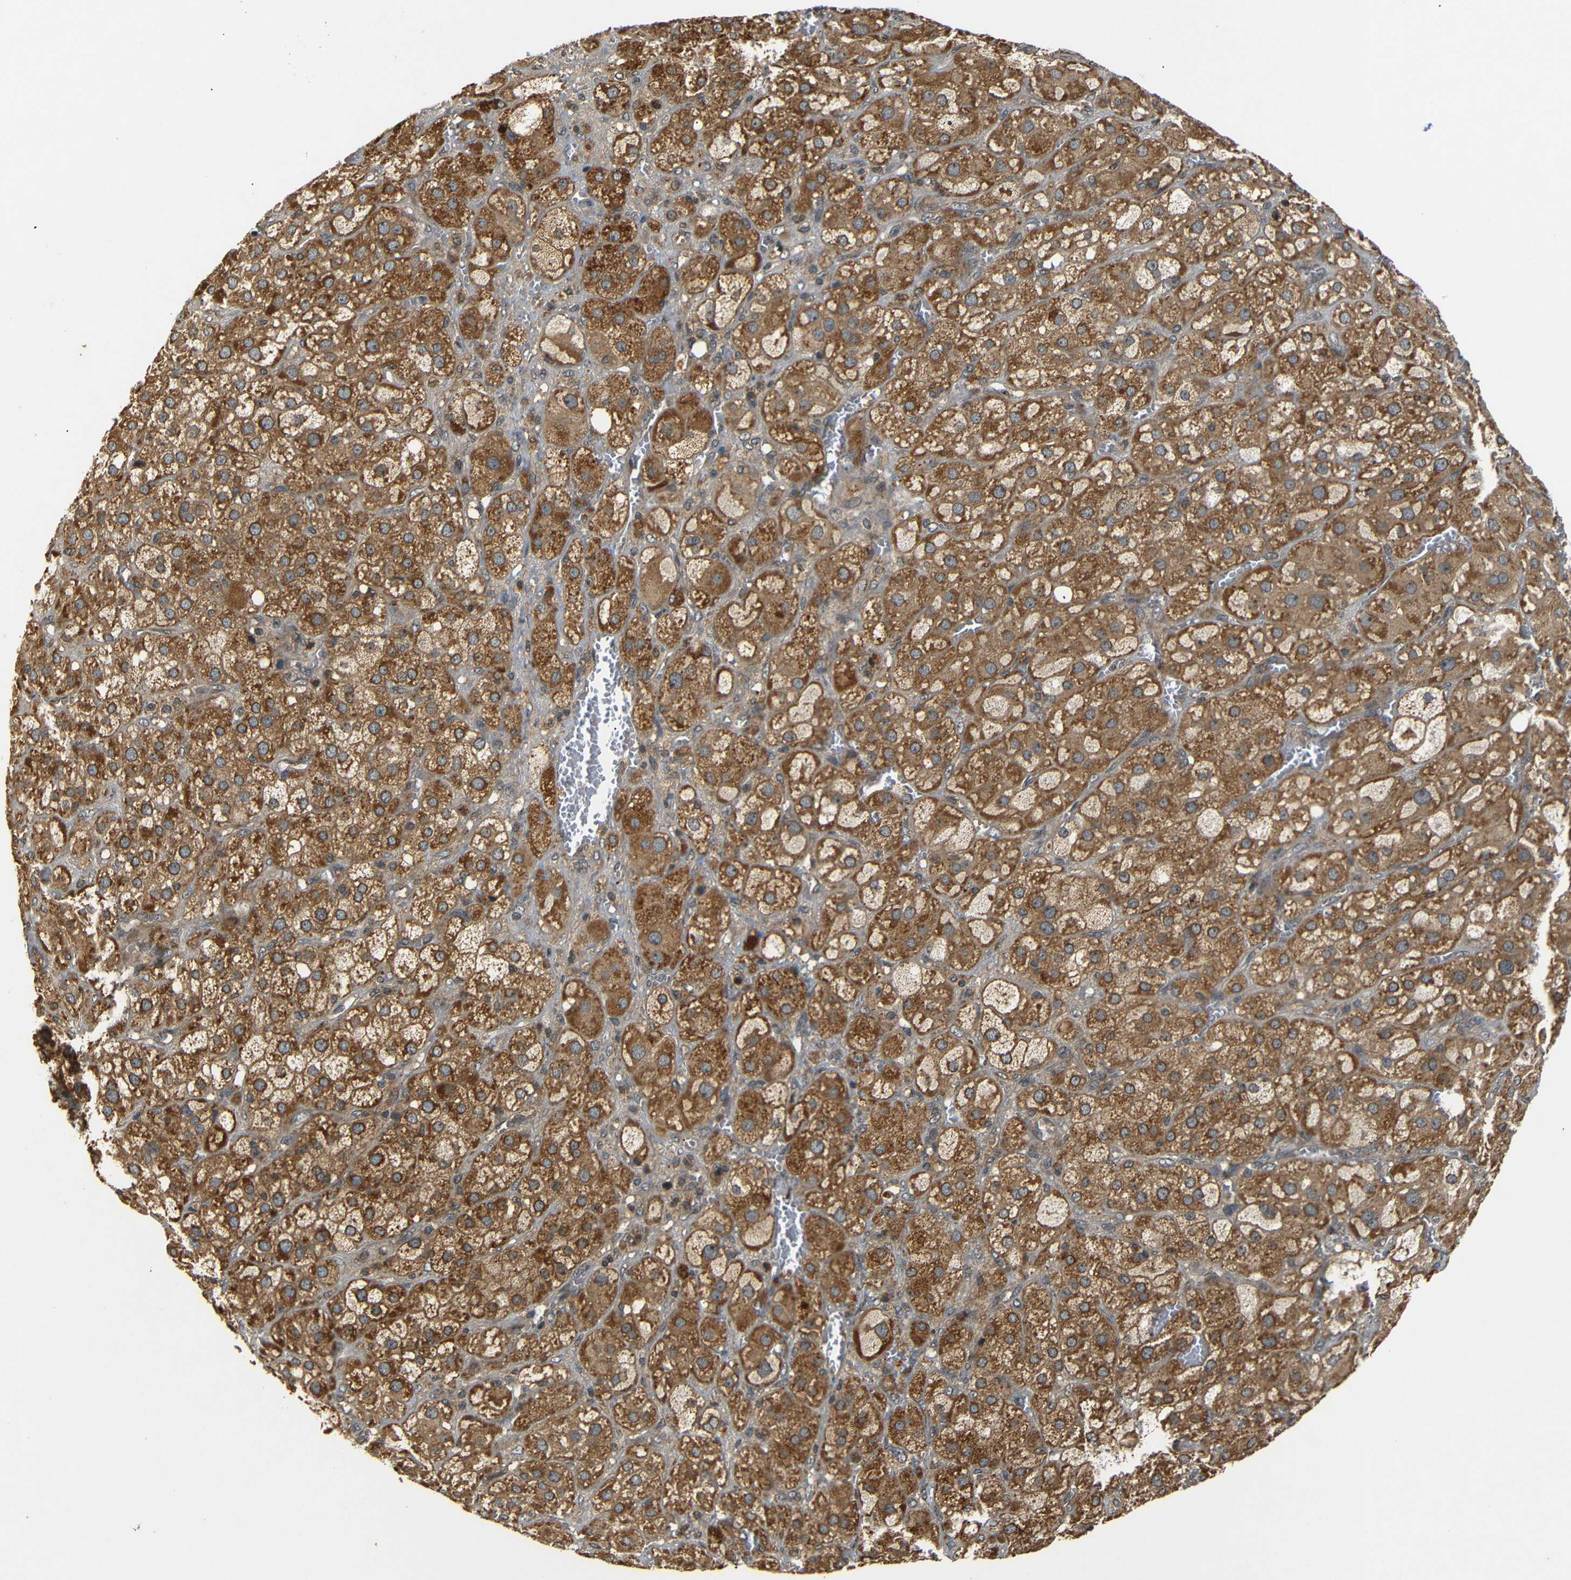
{"staining": {"intensity": "strong", "quantity": ">75%", "location": "cytoplasmic/membranous"}, "tissue": "adrenal gland", "cell_type": "Glandular cells", "image_type": "normal", "snomed": [{"axis": "morphology", "description": "Normal tissue, NOS"}, {"axis": "topography", "description": "Adrenal gland"}], "caption": "The micrograph displays immunohistochemical staining of benign adrenal gland. There is strong cytoplasmic/membranous staining is appreciated in approximately >75% of glandular cells. The staining was performed using DAB (3,3'-diaminobenzidine), with brown indicating positive protein expression. Nuclei are stained blue with hematoxylin.", "gene": "TANK", "patient": {"sex": "female", "age": 47}}